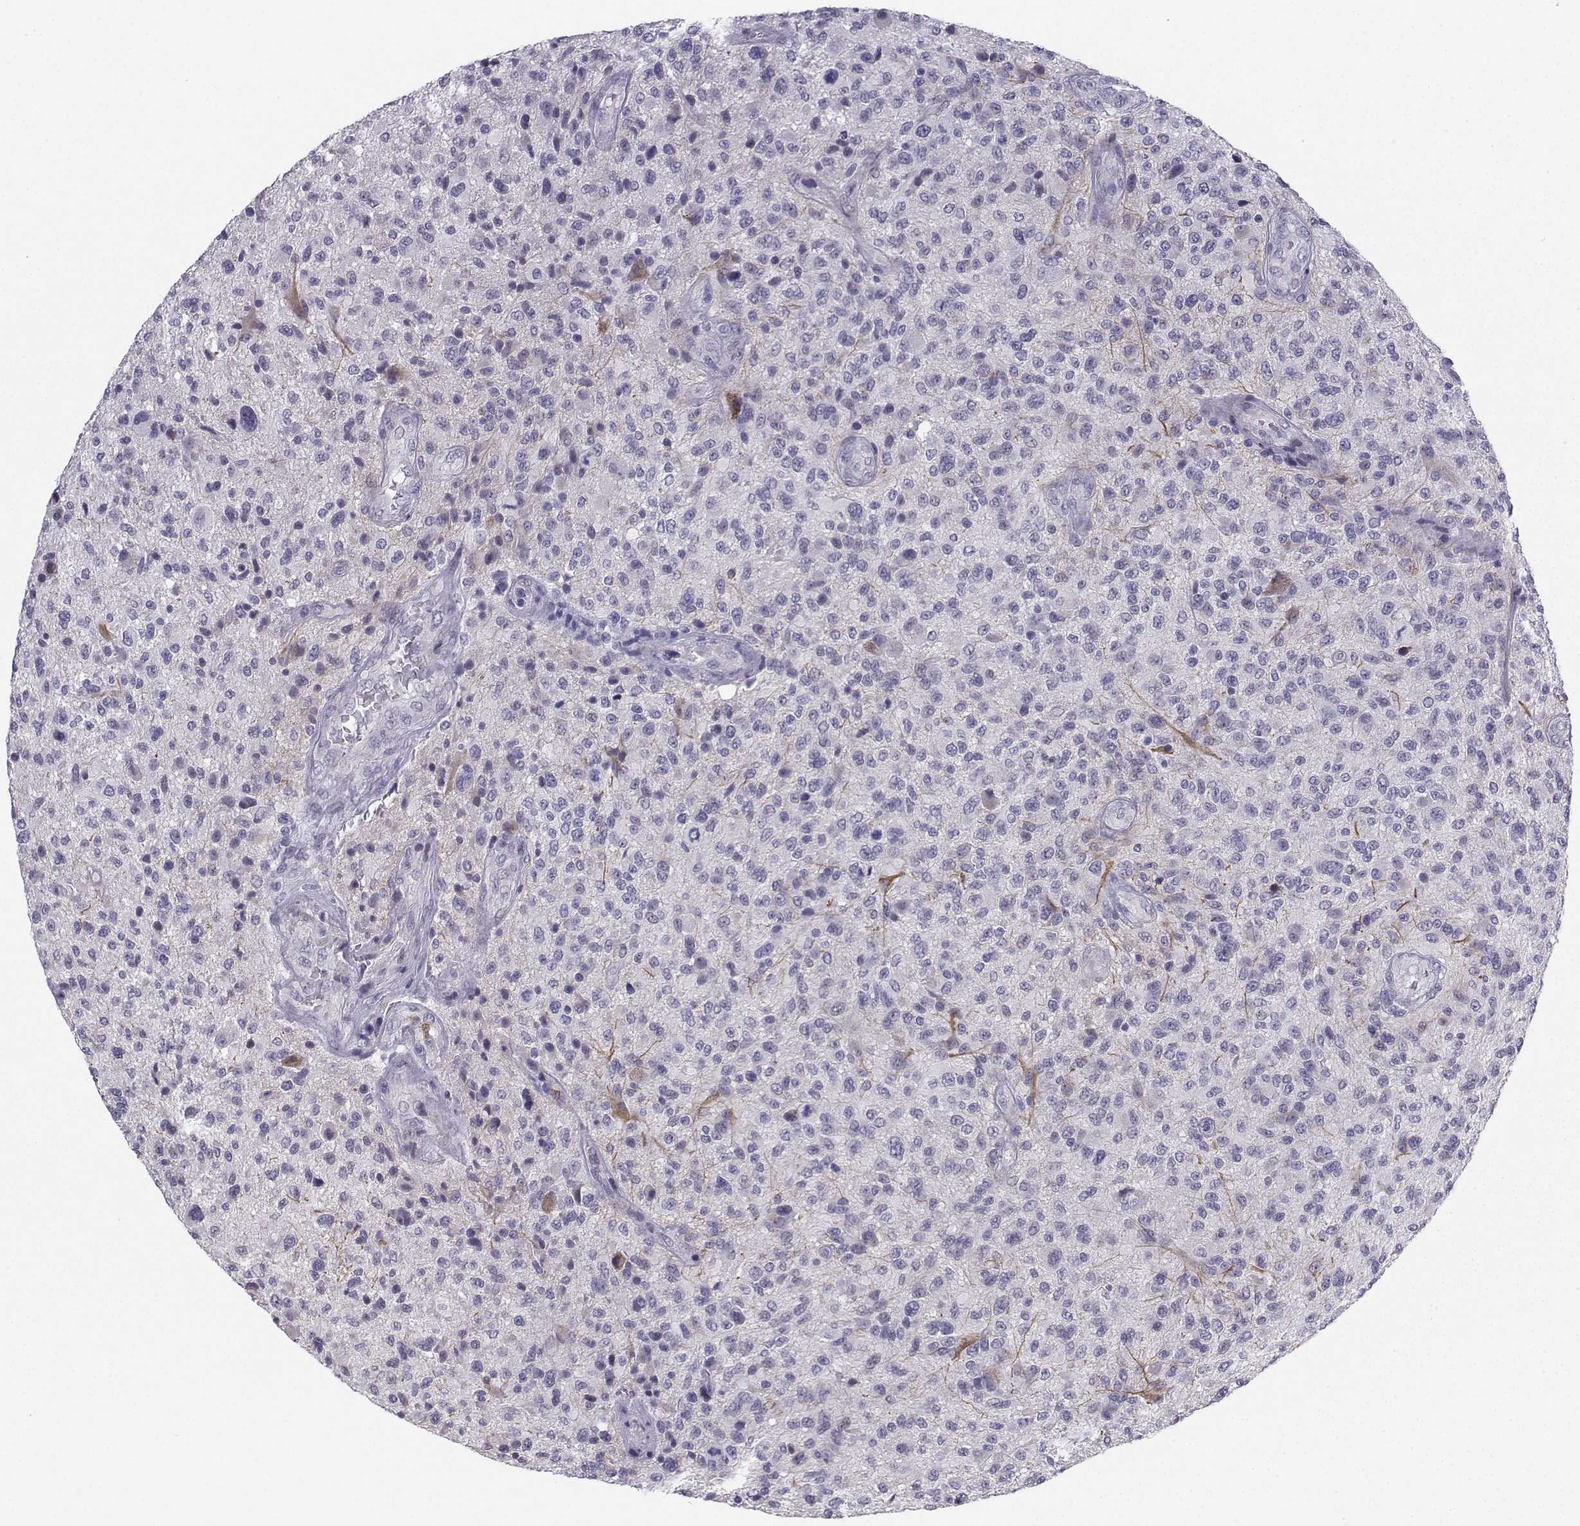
{"staining": {"intensity": "negative", "quantity": "none", "location": "none"}, "tissue": "glioma", "cell_type": "Tumor cells", "image_type": "cancer", "snomed": [{"axis": "morphology", "description": "Glioma, malignant, High grade"}, {"axis": "topography", "description": "Brain"}], "caption": "This is an immunohistochemistry image of malignant high-grade glioma. There is no positivity in tumor cells.", "gene": "CALY", "patient": {"sex": "male", "age": 47}}